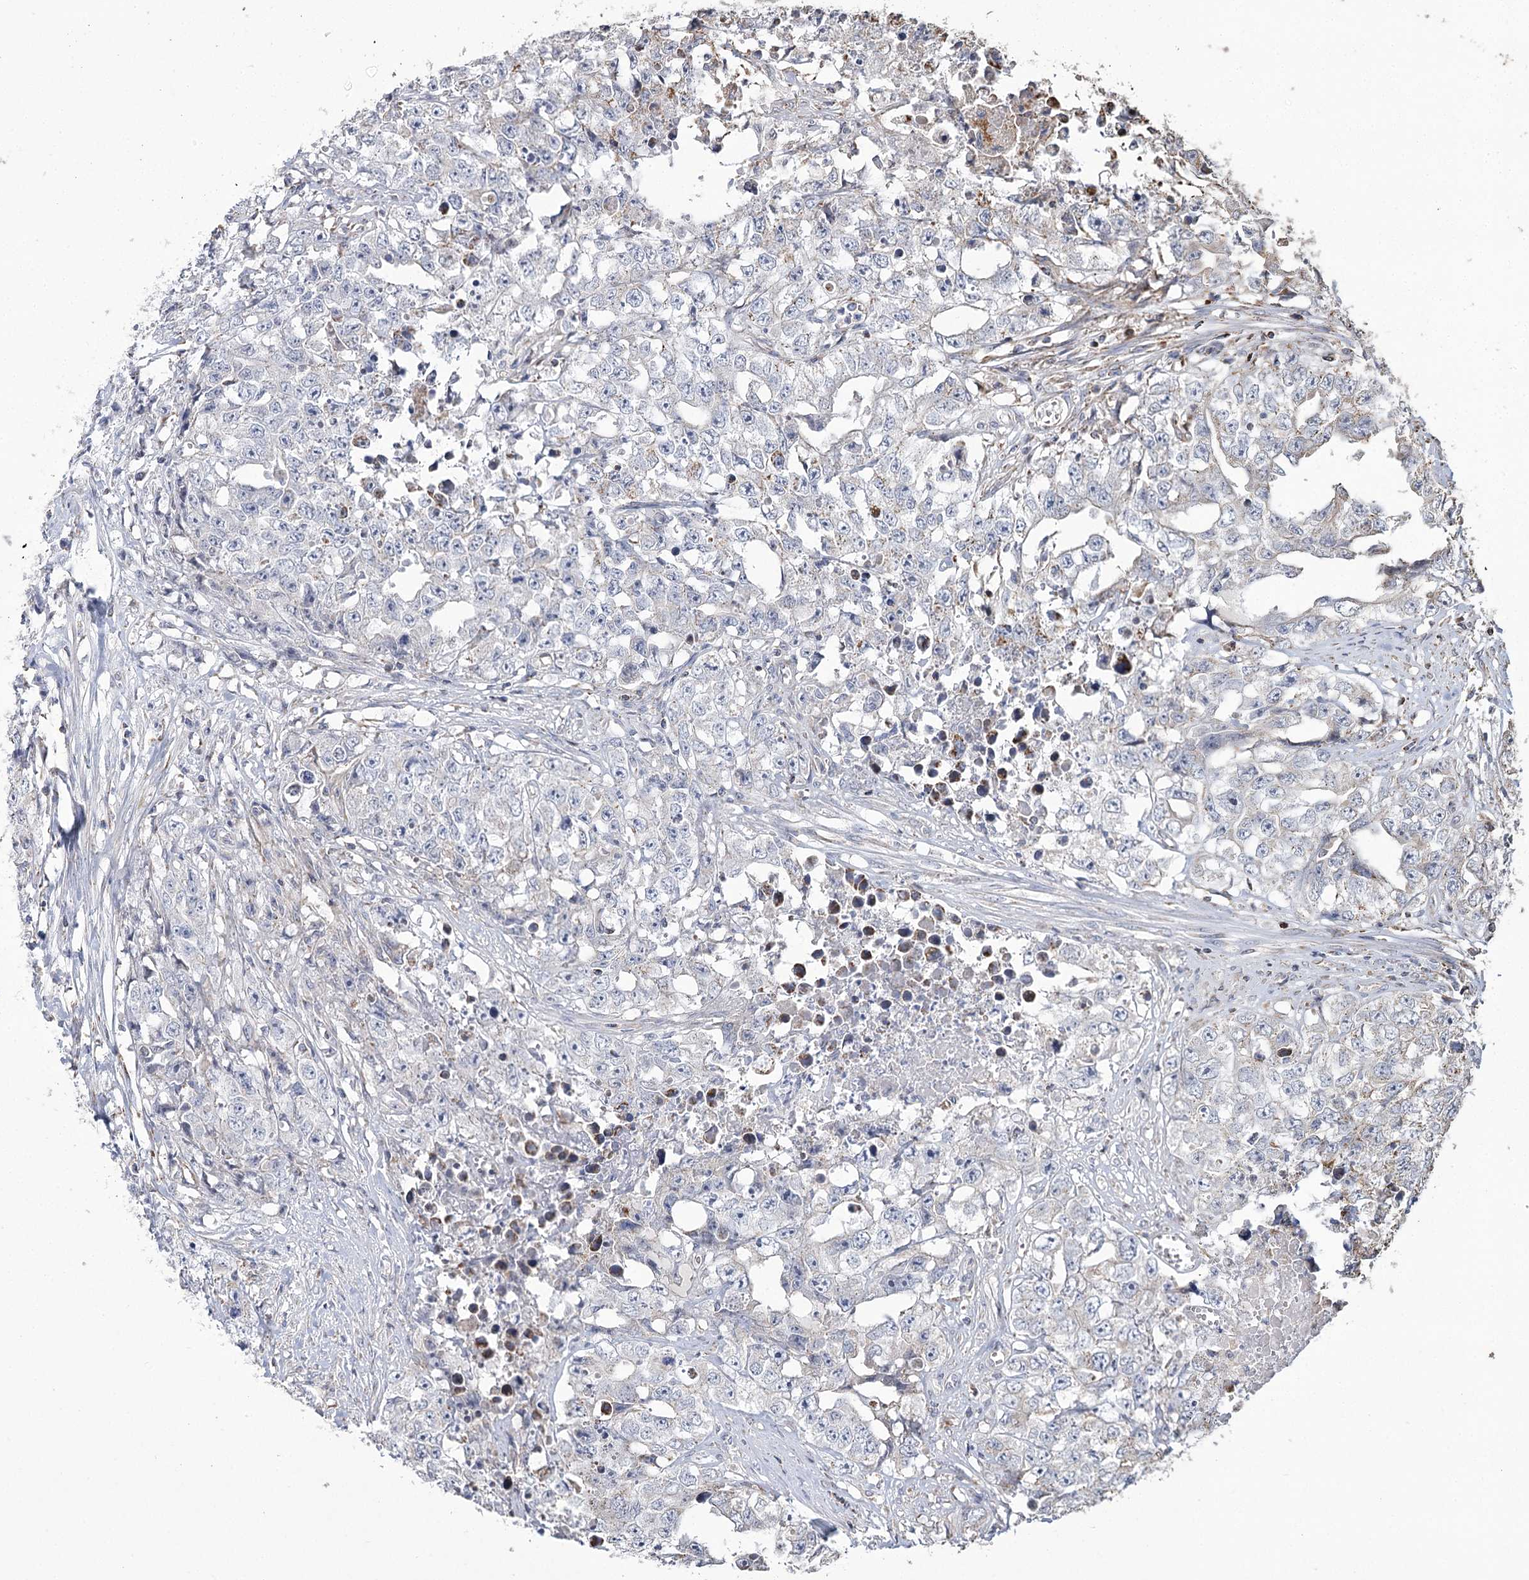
{"staining": {"intensity": "negative", "quantity": "none", "location": "none"}, "tissue": "testis cancer", "cell_type": "Tumor cells", "image_type": "cancer", "snomed": [{"axis": "morphology", "description": "Seminoma, NOS"}, {"axis": "morphology", "description": "Carcinoma, Embryonal, NOS"}, {"axis": "topography", "description": "Testis"}], "caption": "Human testis seminoma stained for a protein using immunohistochemistry displays no expression in tumor cells.", "gene": "RANBP3L", "patient": {"sex": "male", "age": 43}}